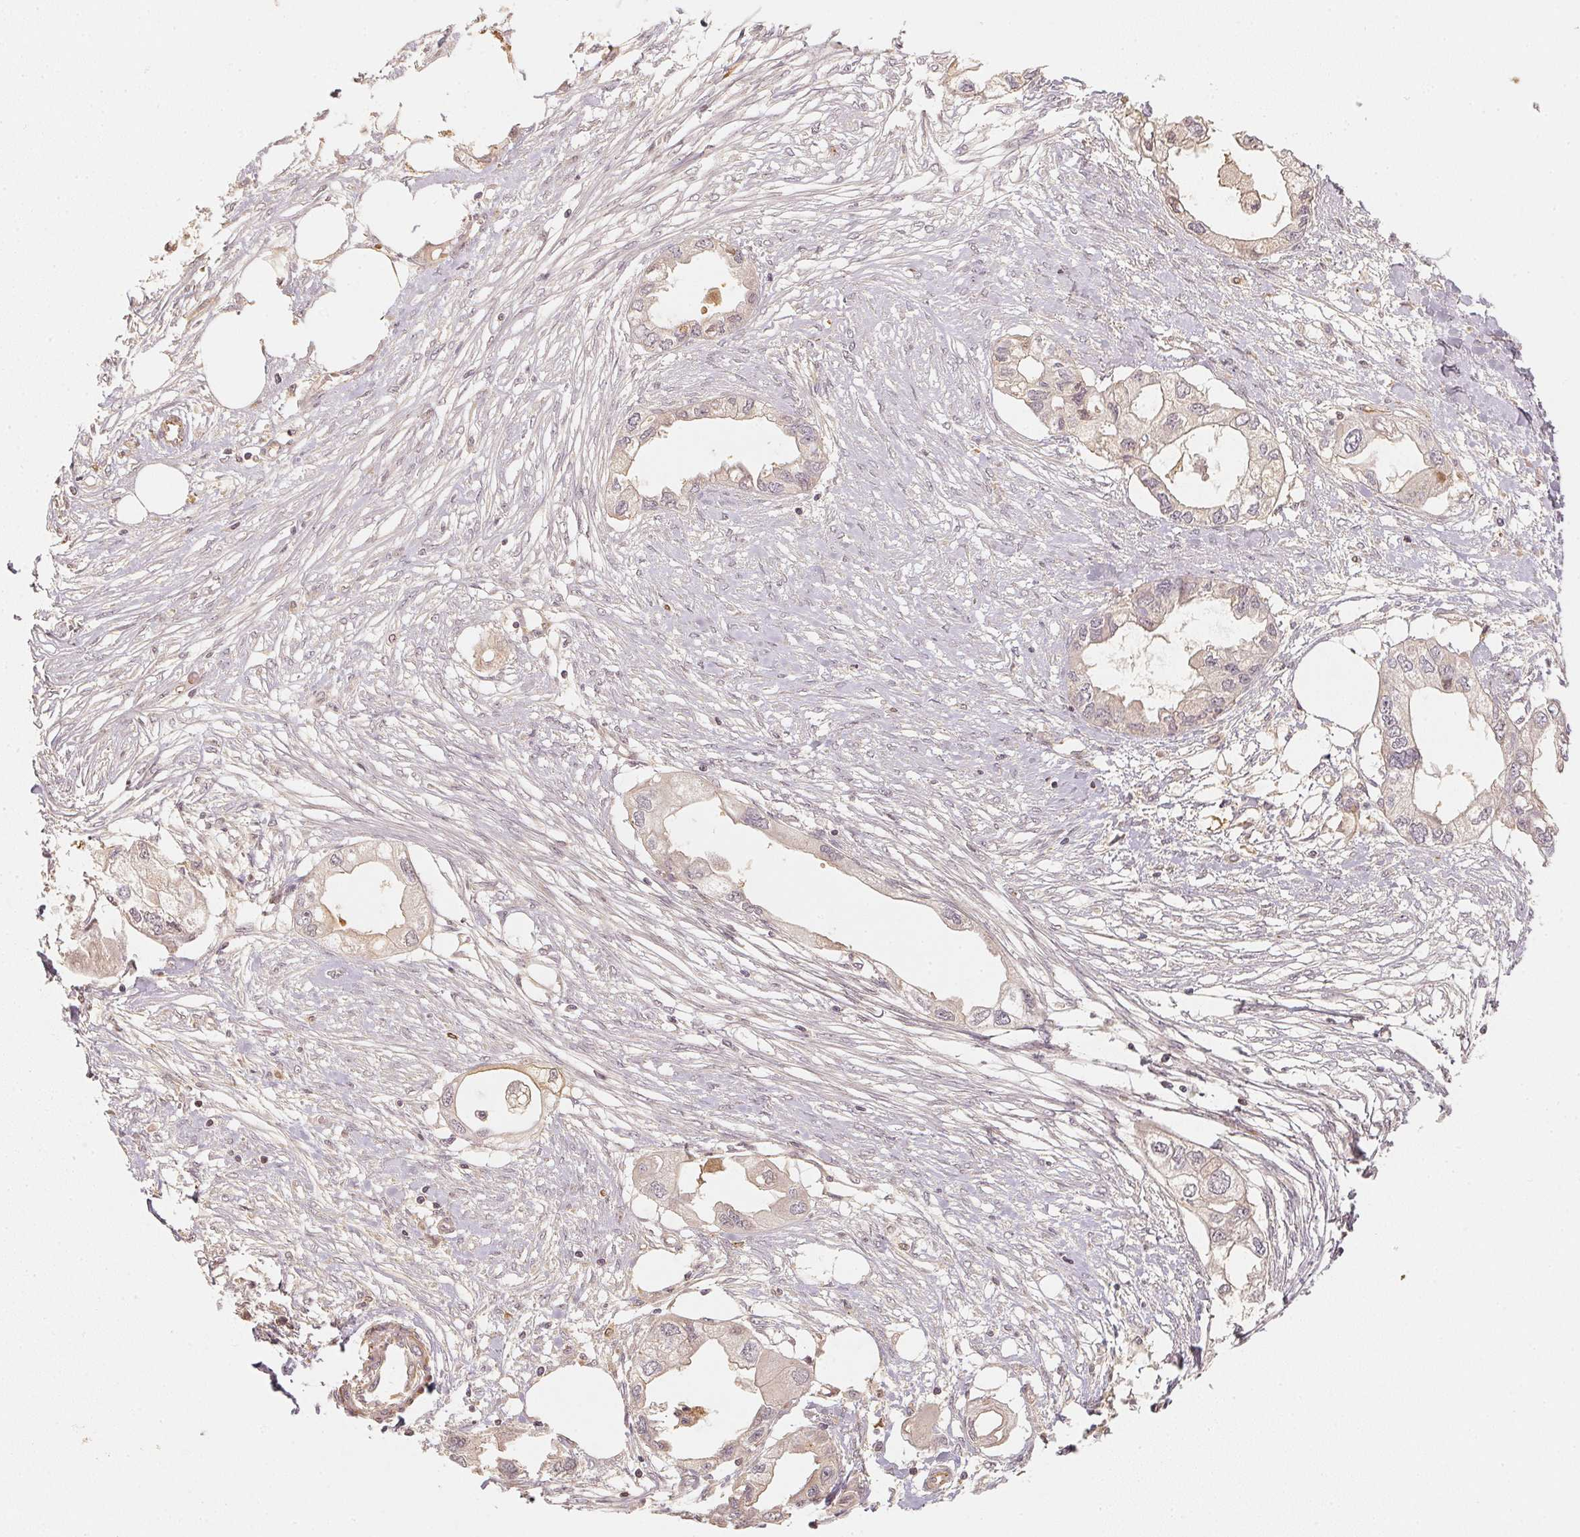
{"staining": {"intensity": "negative", "quantity": "none", "location": "none"}, "tissue": "endometrial cancer", "cell_type": "Tumor cells", "image_type": "cancer", "snomed": [{"axis": "morphology", "description": "Adenocarcinoma, NOS"}, {"axis": "morphology", "description": "Adenocarcinoma, metastatic, NOS"}, {"axis": "topography", "description": "Adipose tissue"}, {"axis": "topography", "description": "Endometrium"}], "caption": "Immunohistochemistry of endometrial cancer (metastatic adenocarcinoma) reveals no positivity in tumor cells.", "gene": "SERPINE1", "patient": {"sex": "female", "age": 67}}